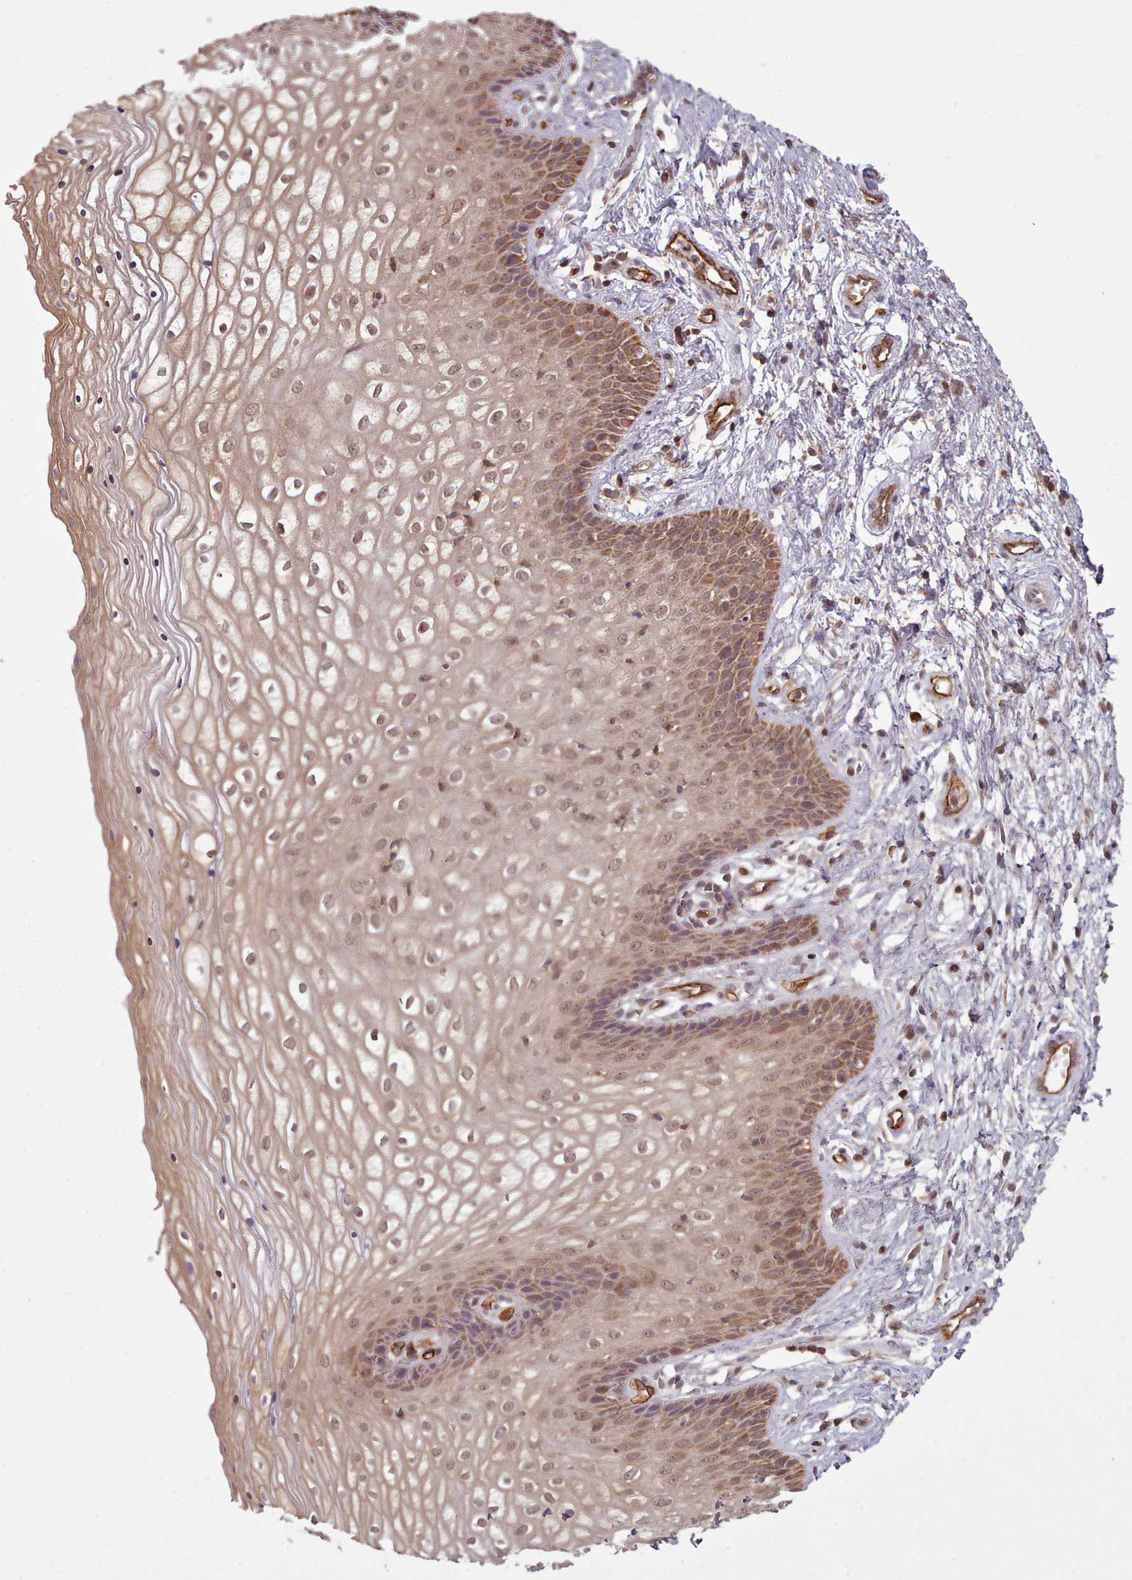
{"staining": {"intensity": "moderate", "quantity": "25%-75%", "location": "cytoplasmic/membranous,nuclear"}, "tissue": "vagina", "cell_type": "Squamous epithelial cells", "image_type": "normal", "snomed": [{"axis": "morphology", "description": "Normal tissue, NOS"}, {"axis": "topography", "description": "Vagina"}], "caption": "A brown stain labels moderate cytoplasmic/membranous,nuclear positivity of a protein in squamous epithelial cells of benign vagina.", "gene": "ZMYM4", "patient": {"sex": "female", "age": 34}}